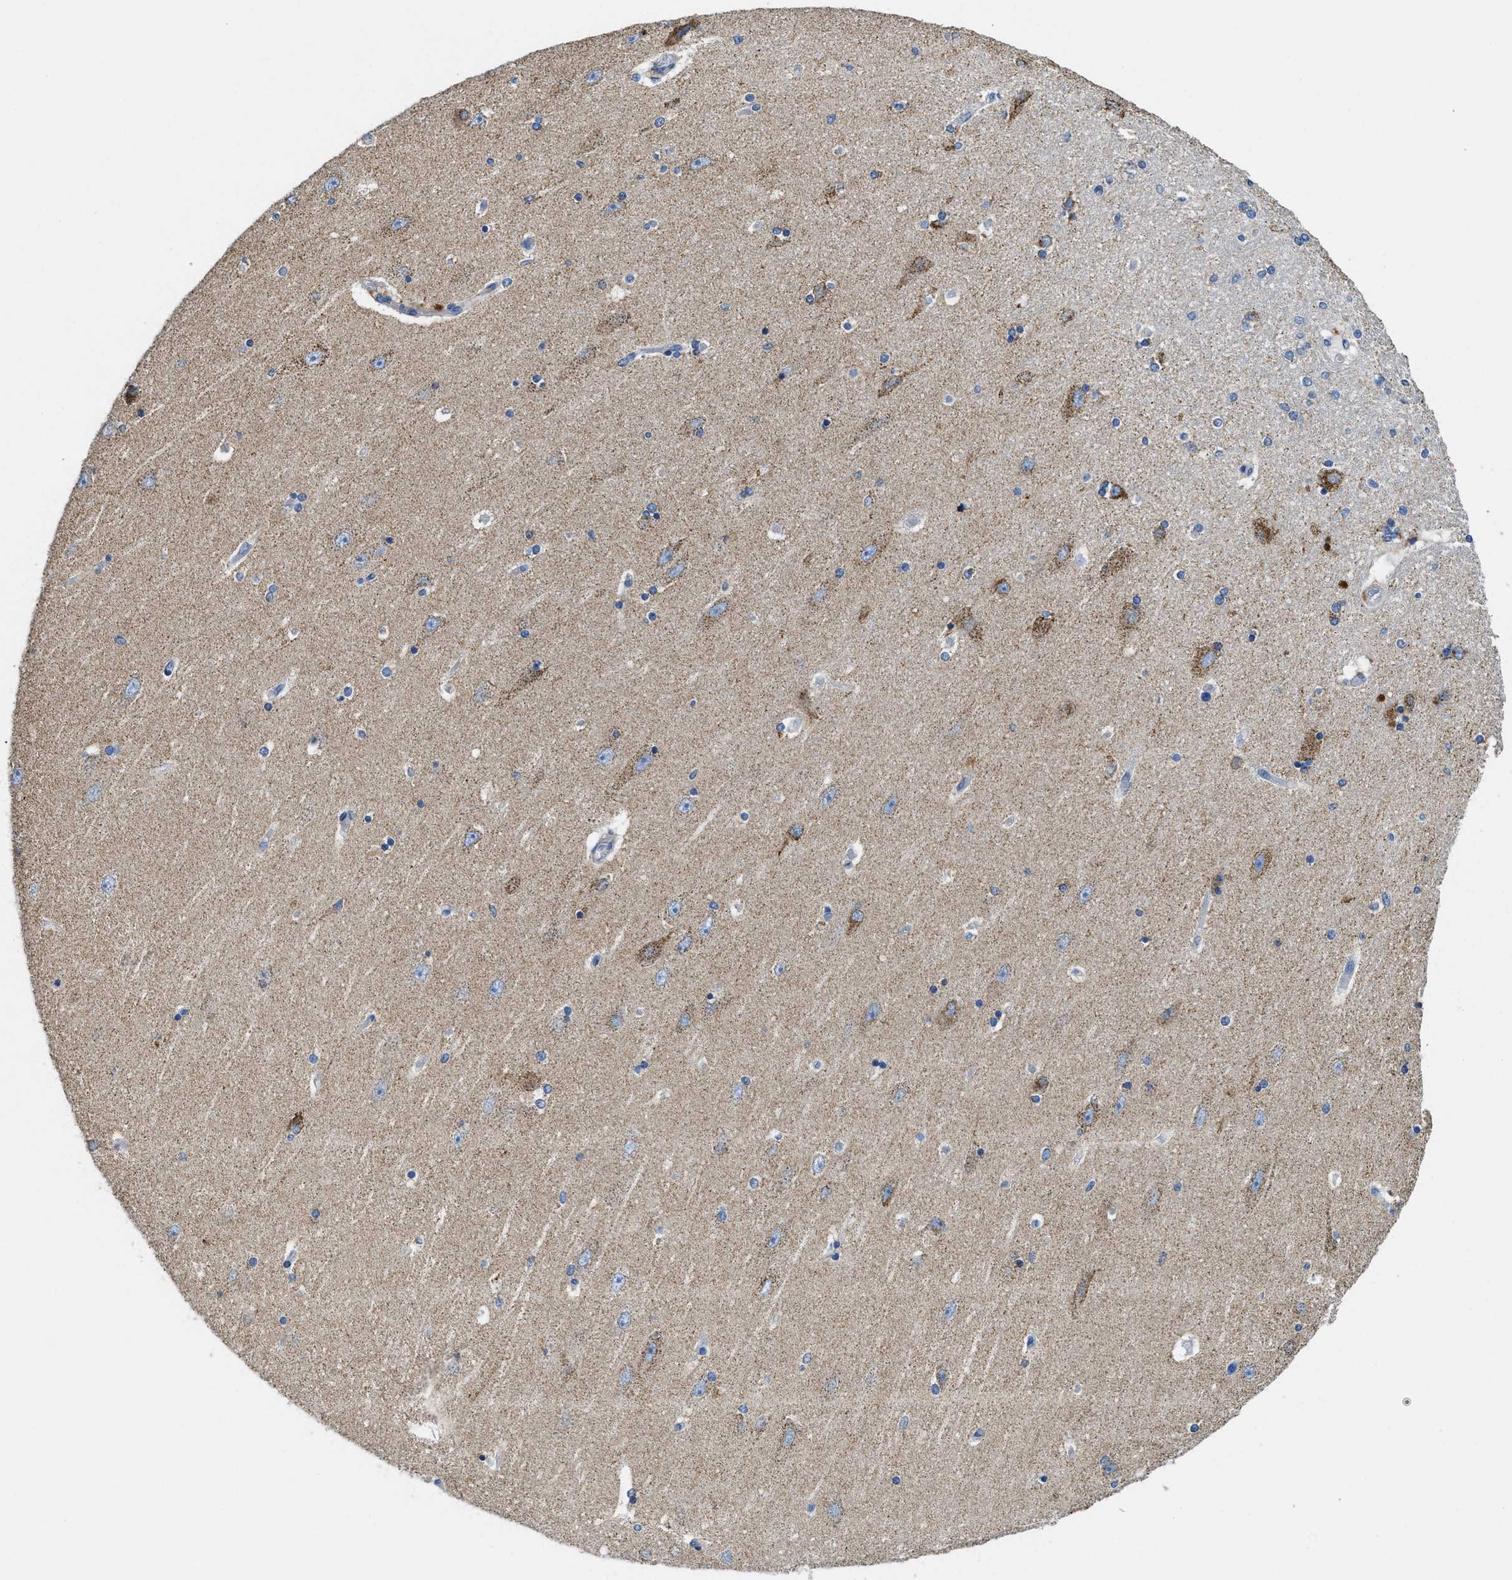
{"staining": {"intensity": "moderate", "quantity": "<25%", "location": "cytoplasmic/membranous"}, "tissue": "hippocampus", "cell_type": "Glial cells", "image_type": "normal", "snomed": [{"axis": "morphology", "description": "Normal tissue, NOS"}, {"axis": "topography", "description": "Hippocampus"}], "caption": "IHC photomicrograph of unremarkable hippocampus: hippocampus stained using immunohistochemistry exhibits low levels of moderate protein expression localized specifically in the cytoplasmic/membranous of glial cells, appearing as a cytoplasmic/membranous brown color.", "gene": "SLC25A13", "patient": {"sex": "female", "age": 54}}